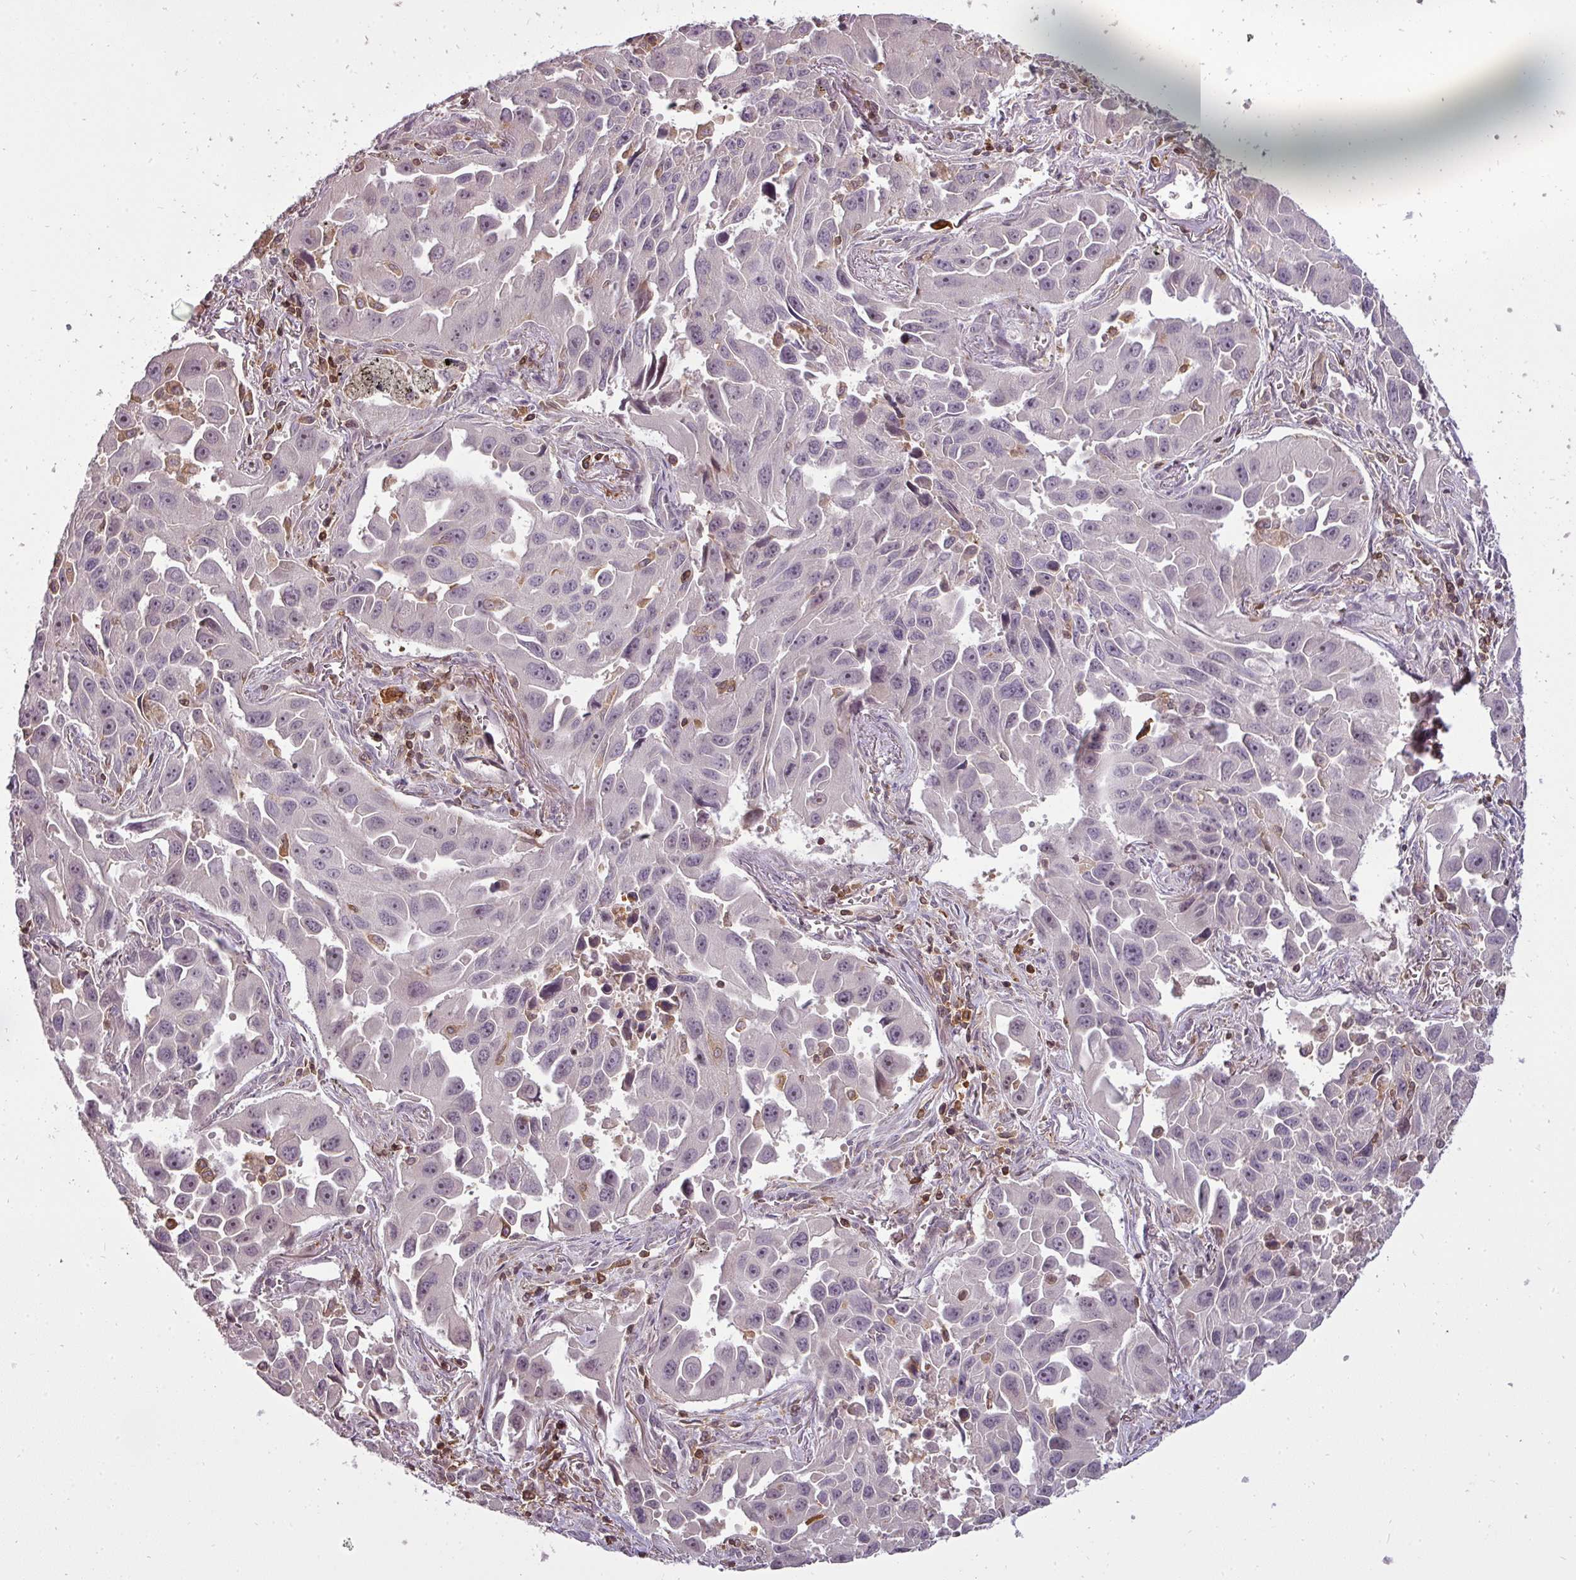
{"staining": {"intensity": "negative", "quantity": "none", "location": "none"}, "tissue": "lung cancer", "cell_type": "Tumor cells", "image_type": "cancer", "snomed": [{"axis": "morphology", "description": "Adenocarcinoma, NOS"}, {"axis": "topography", "description": "Lung"}], "caption": "An image of adenocarcinoma (lung) stained for a protein exhibits no brown staining in tumor cells.", "gene": "STK4", "patient": {"sex": "male", "age": 66}}